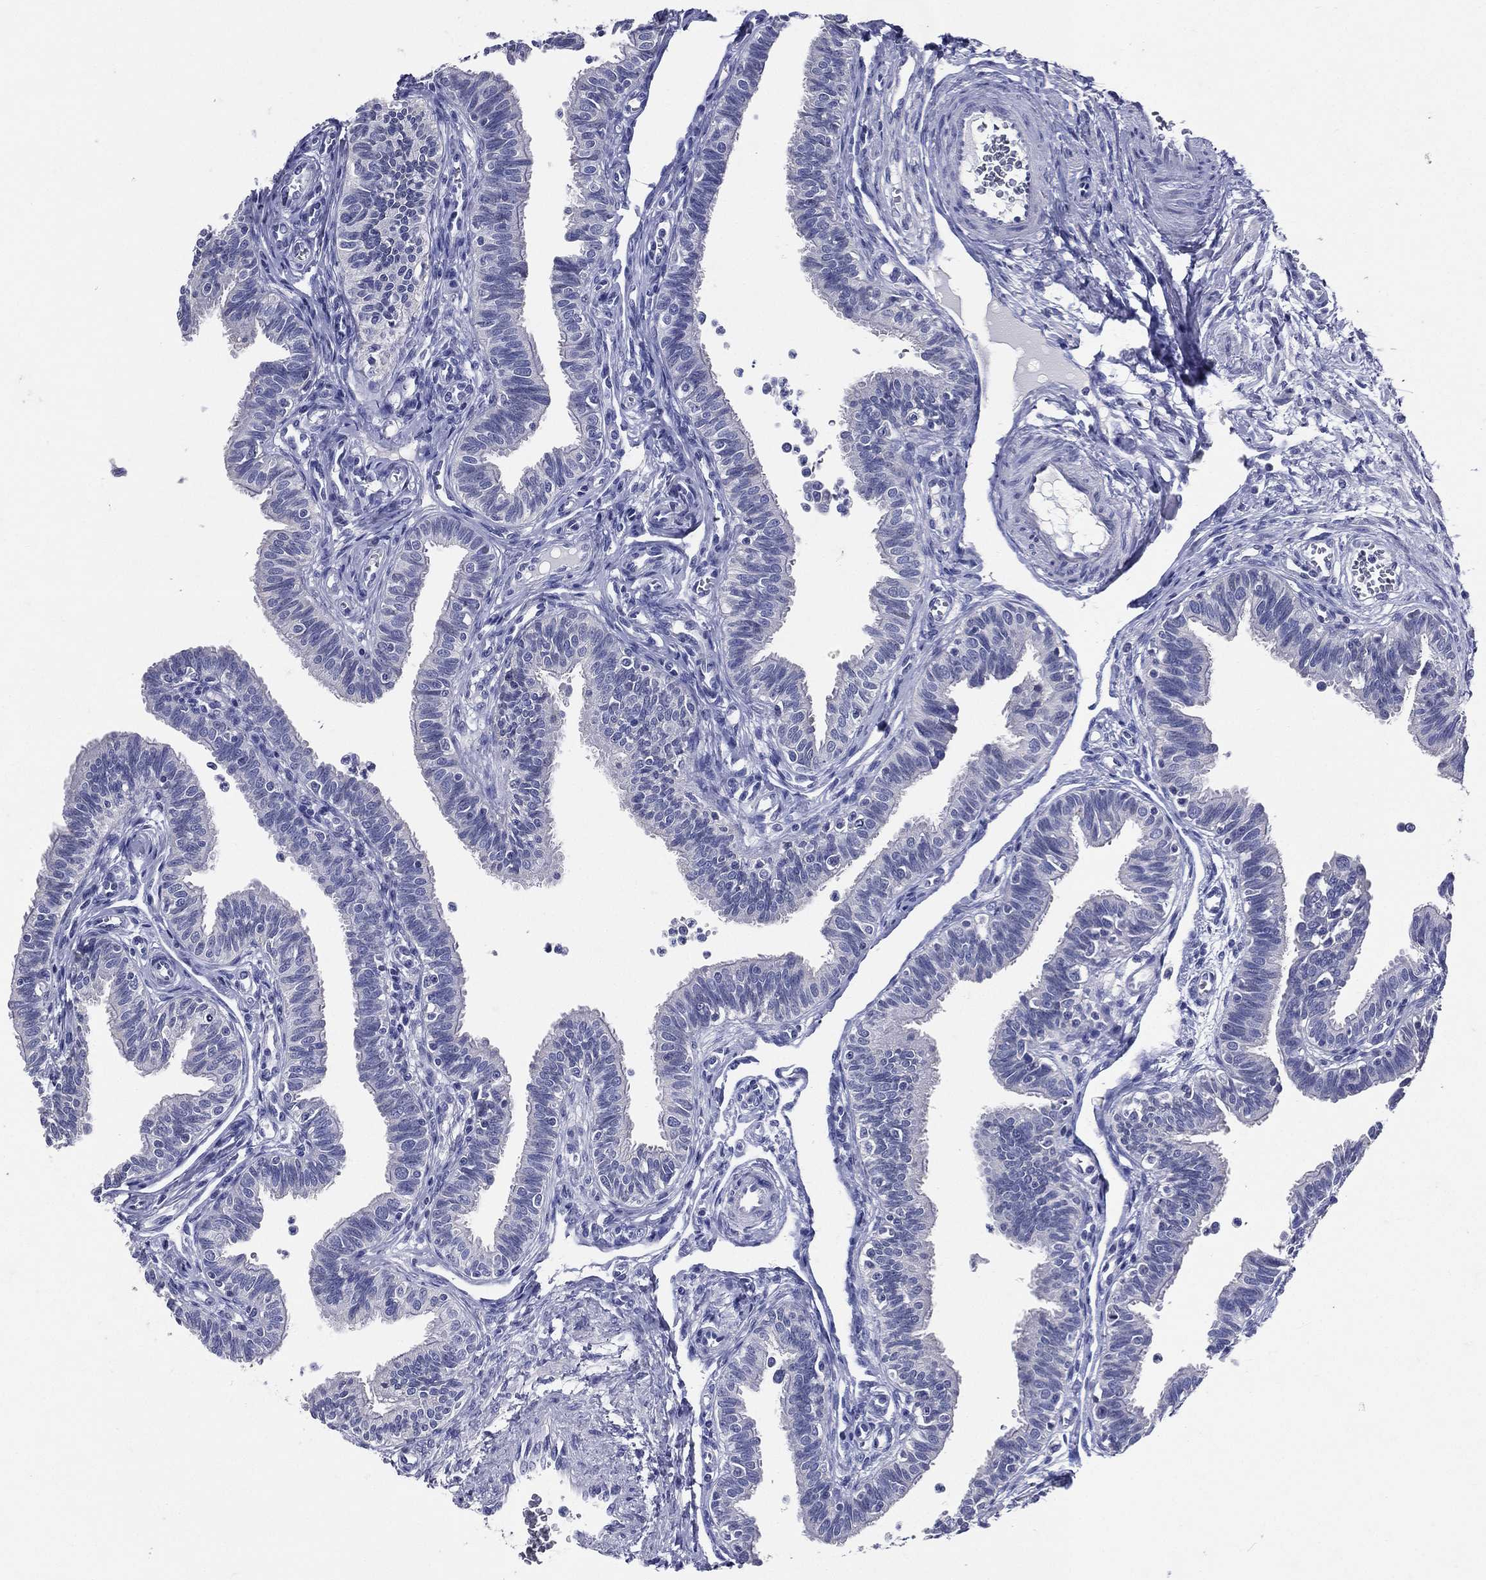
{"staining": {"intensity": "negative", "quantity": "none", "location": "none"}, "tissue": "fallopian tube", "cell_type": "Glandular cells", "image_type": "normal", "snomed": [{"axis": "morphology", "description": "Normal tissue, NOS"}, {"axis": "topography", "description": "Fallopian tube"}], "caption": "High magnification brightfield microscopy of benign fallopian tube stained with DAB (3,3'-diaminobenzidine) (brown) and counterstained with hematoxylin (blue): glandular cells show no significant staining. Brightfield microscopy of IHC stained with DAB (3,3'-diaminobenzidine) (brown) and hematoxylin (blue), captured at high magnification.", "gene": "TGM1", "patient": {"sex": "female", "age": 36}}